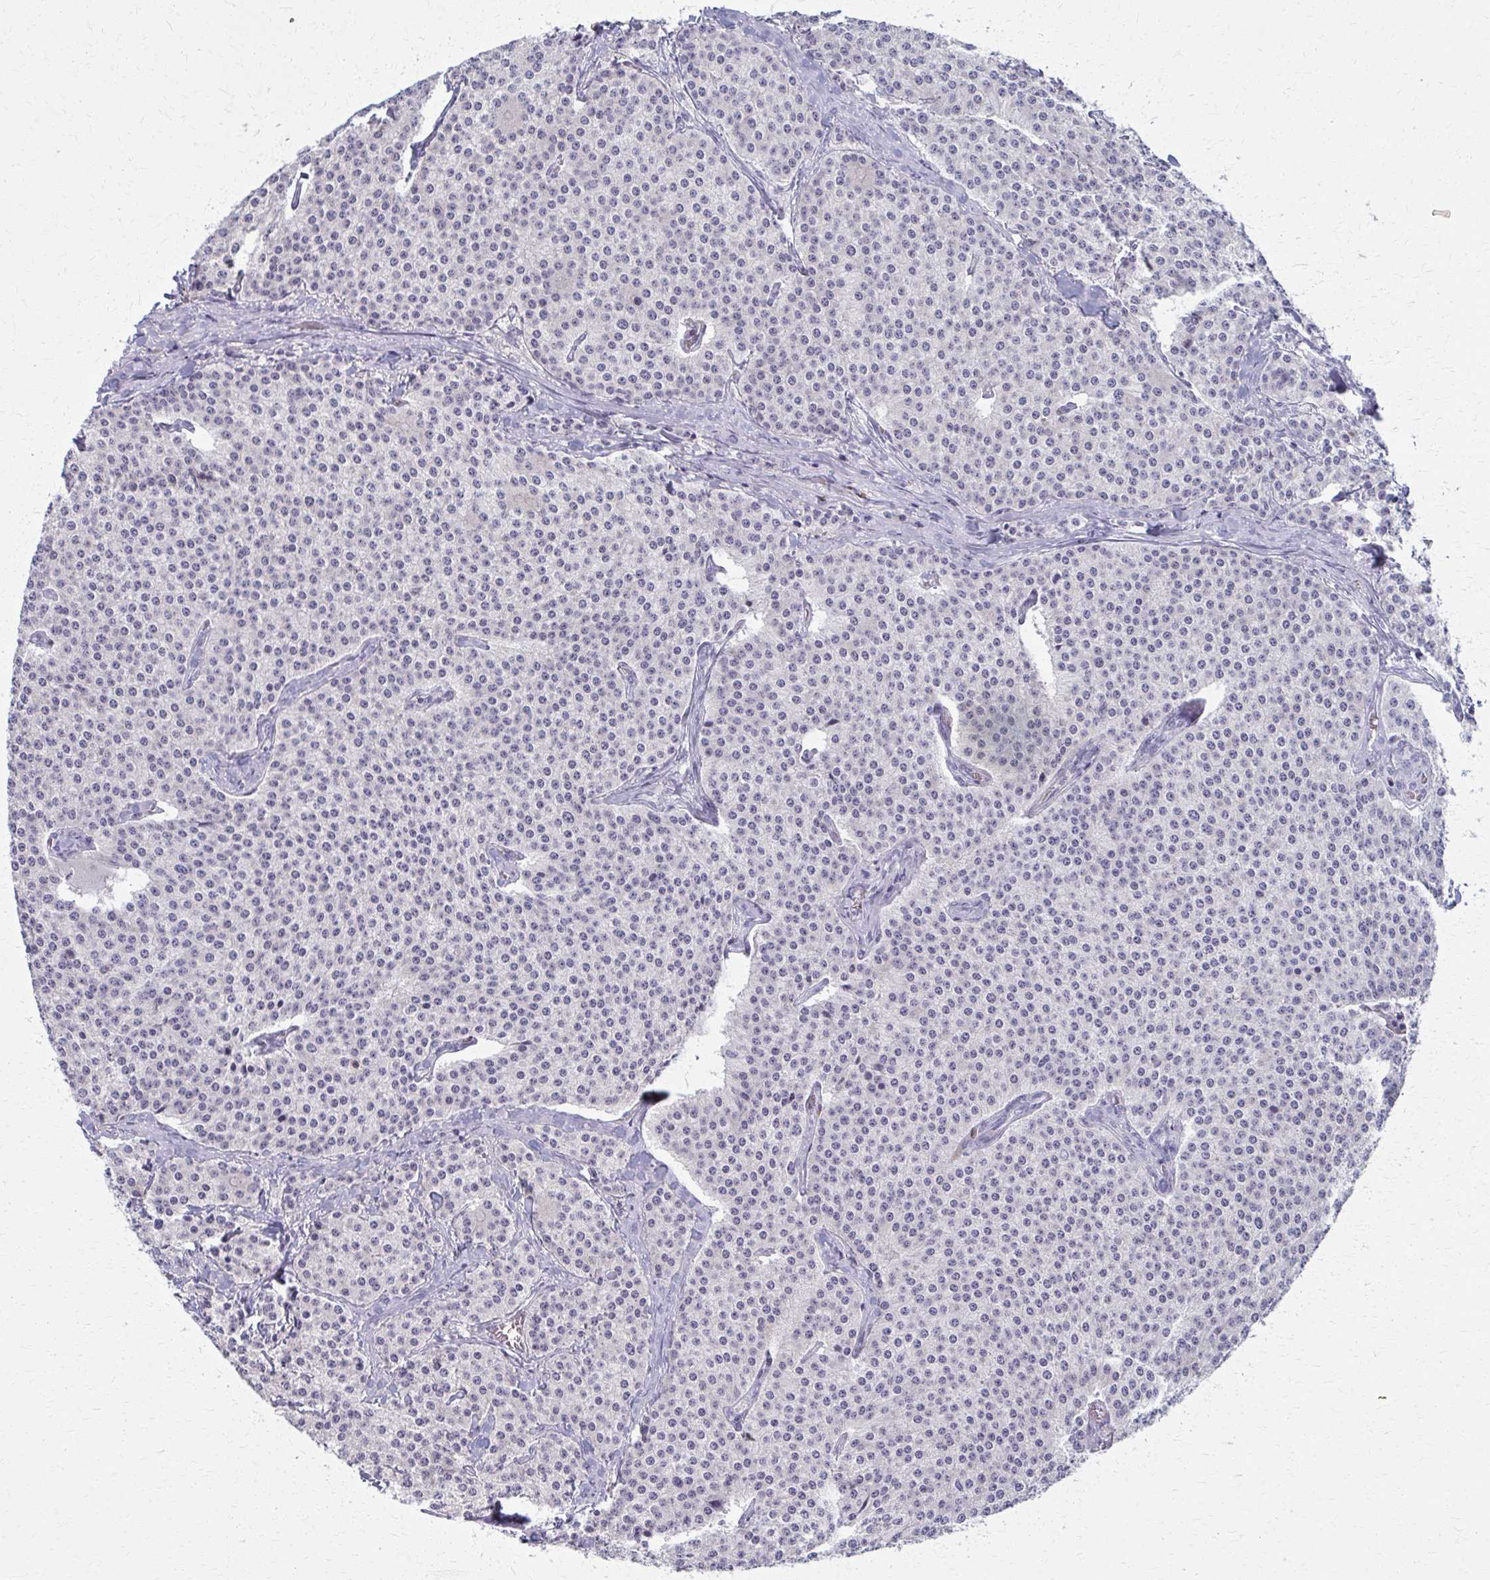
{"staining": {"intensity": "negative", "quantity": "none", "location": "none"}, "tissue": "carcinoid", "cell_type": "Tumor cells", "image_type": "cancer", "snomed": [{"axis": "morphology", "description": "Carcinoid, malignant, NOS"}, {"axis": "topography", "description": "Small intestine"}], "caption": "Tumor cells are negative for protein expression in human malignant carcinoid.", "gene": "OR4M1", "patient": {"sex": "female", "age": 64}}